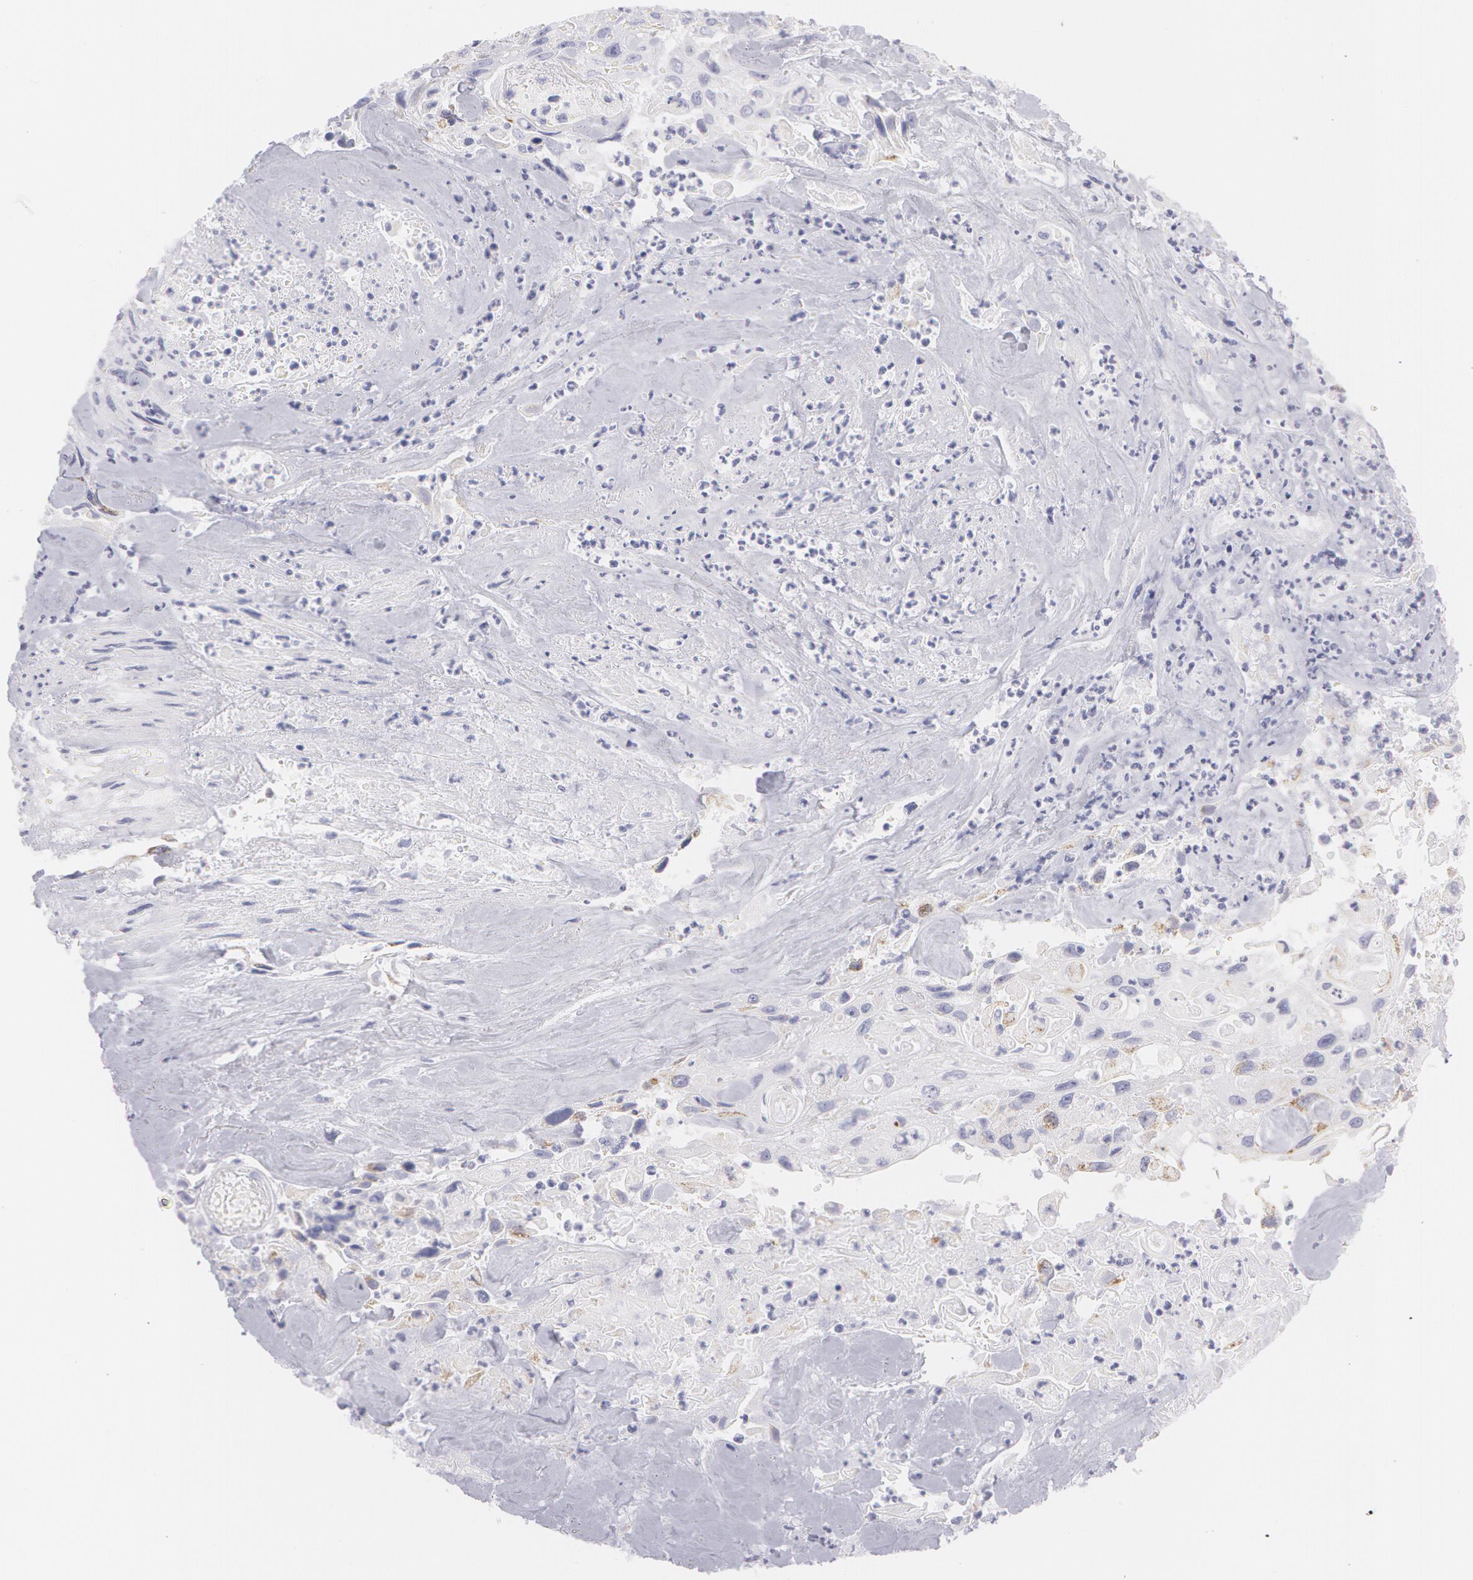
{"staining": {"intensity": "negative", "quantity": "none", "location": "none"}, "tissue": "urothelial cancer", "cell_type": "Tumor cells", "image_type": "cancer", "snomed": [{"axis": "morphology", "description": "Urothelial carcinoma, High grade"}, {"axis": "topography", "description": "Urinary bladder"}], "caption": "Immunohistochemistry (IHC) photomicrograph of urothelial cancer stained for a protein (brown), which shows no expression in tumor cells.", "gene": "AMACR", "patient": {"sex": "female", "age": 84}}